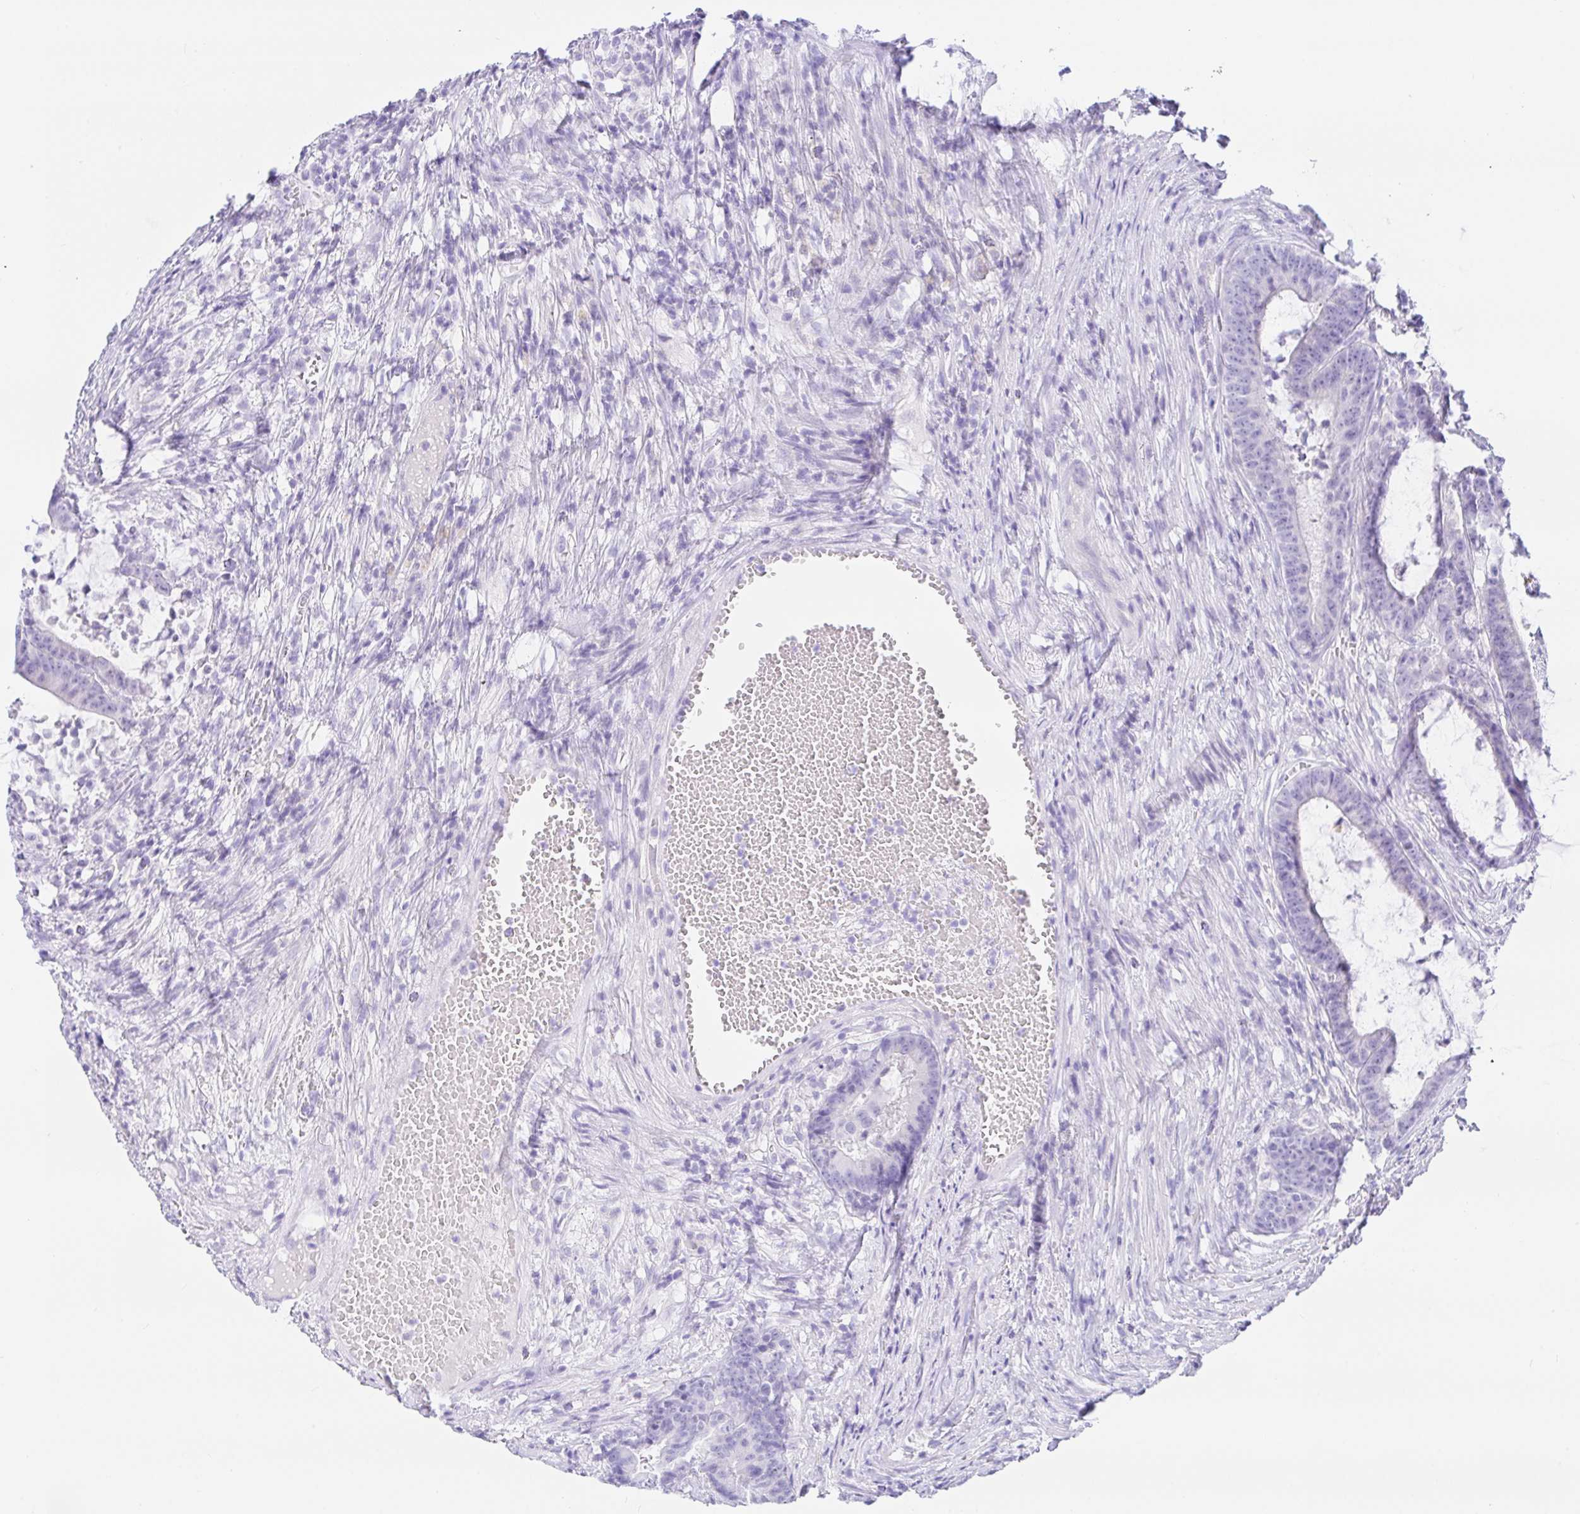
{"staining": {"intensity": "negative", "quantity": "none", "location": "none"}, "tissue": "colorectal cancer", "cell_type": "Tumor cells", "image_type": "cancer", "snomed": [{"axis": "morphology", "description": "Adenocarcinoma, NOS"}, {"axis": "topography", "description": "Colon"}], "caption": "Histopathology image shows no protein expression in tumor cells of colorectal adenocarcinoma tissue.", "gene": "PAX8", "patient": {"sex": "female", "age": 78}}